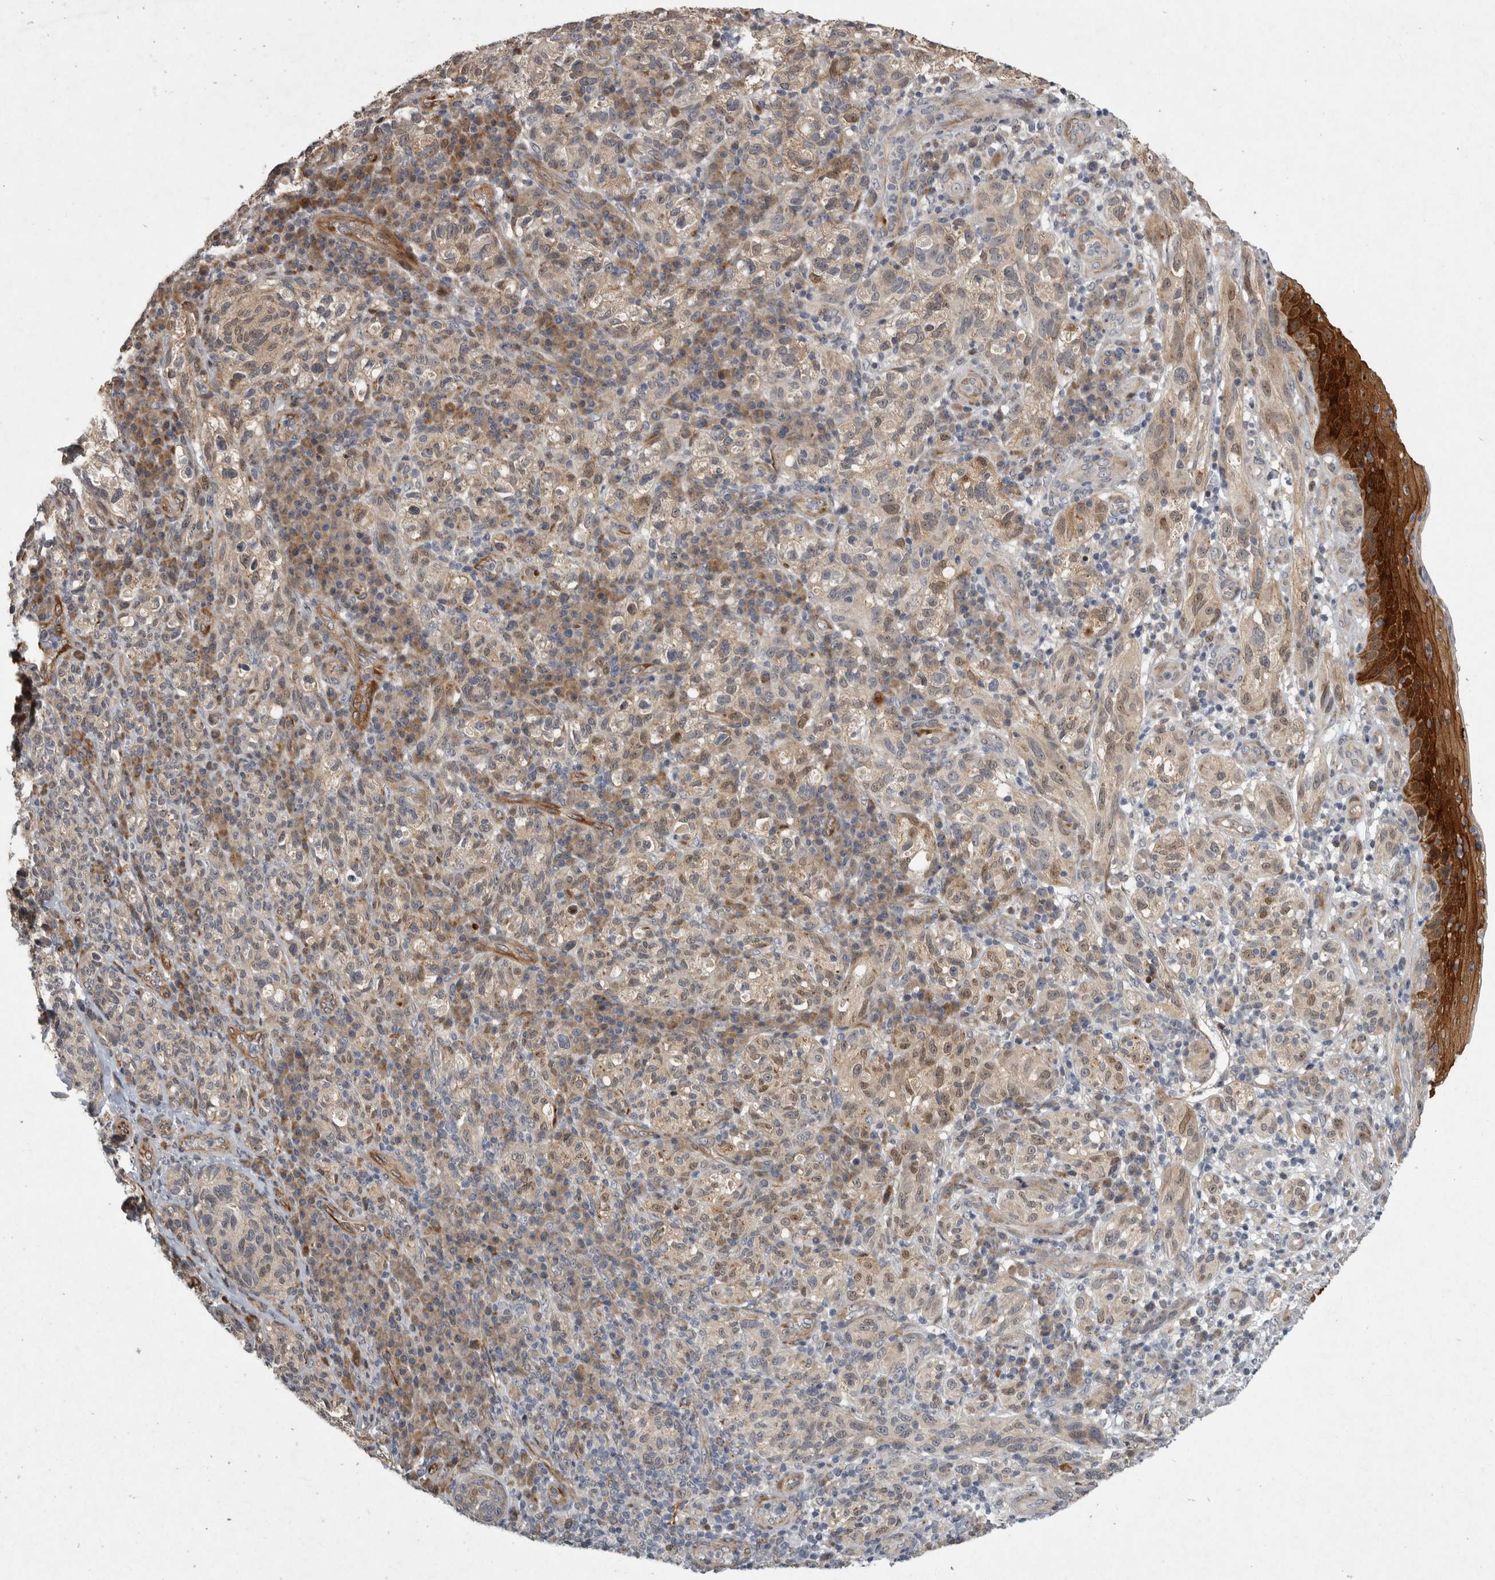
{"staining": {"intensity": "weak", "quantity": "<25%", "location": "cytoplasmic/membranous"}, "tissue": "melanoma", "cell_type": "Tumor cells", "image_type": "cancer", "snomed": [{"axis": "morphology", "description": "Malignant melanoma, NOS"}, {"axis": "topography", "description": "Skin"}], "caption": "An immunohistochemistry micrograph of malignant melanoma is shown. There is no staining in tumor cells of malignant melanoma.", "gene": "MPDZ", "patient": {"sex": "female", "age": 73}}